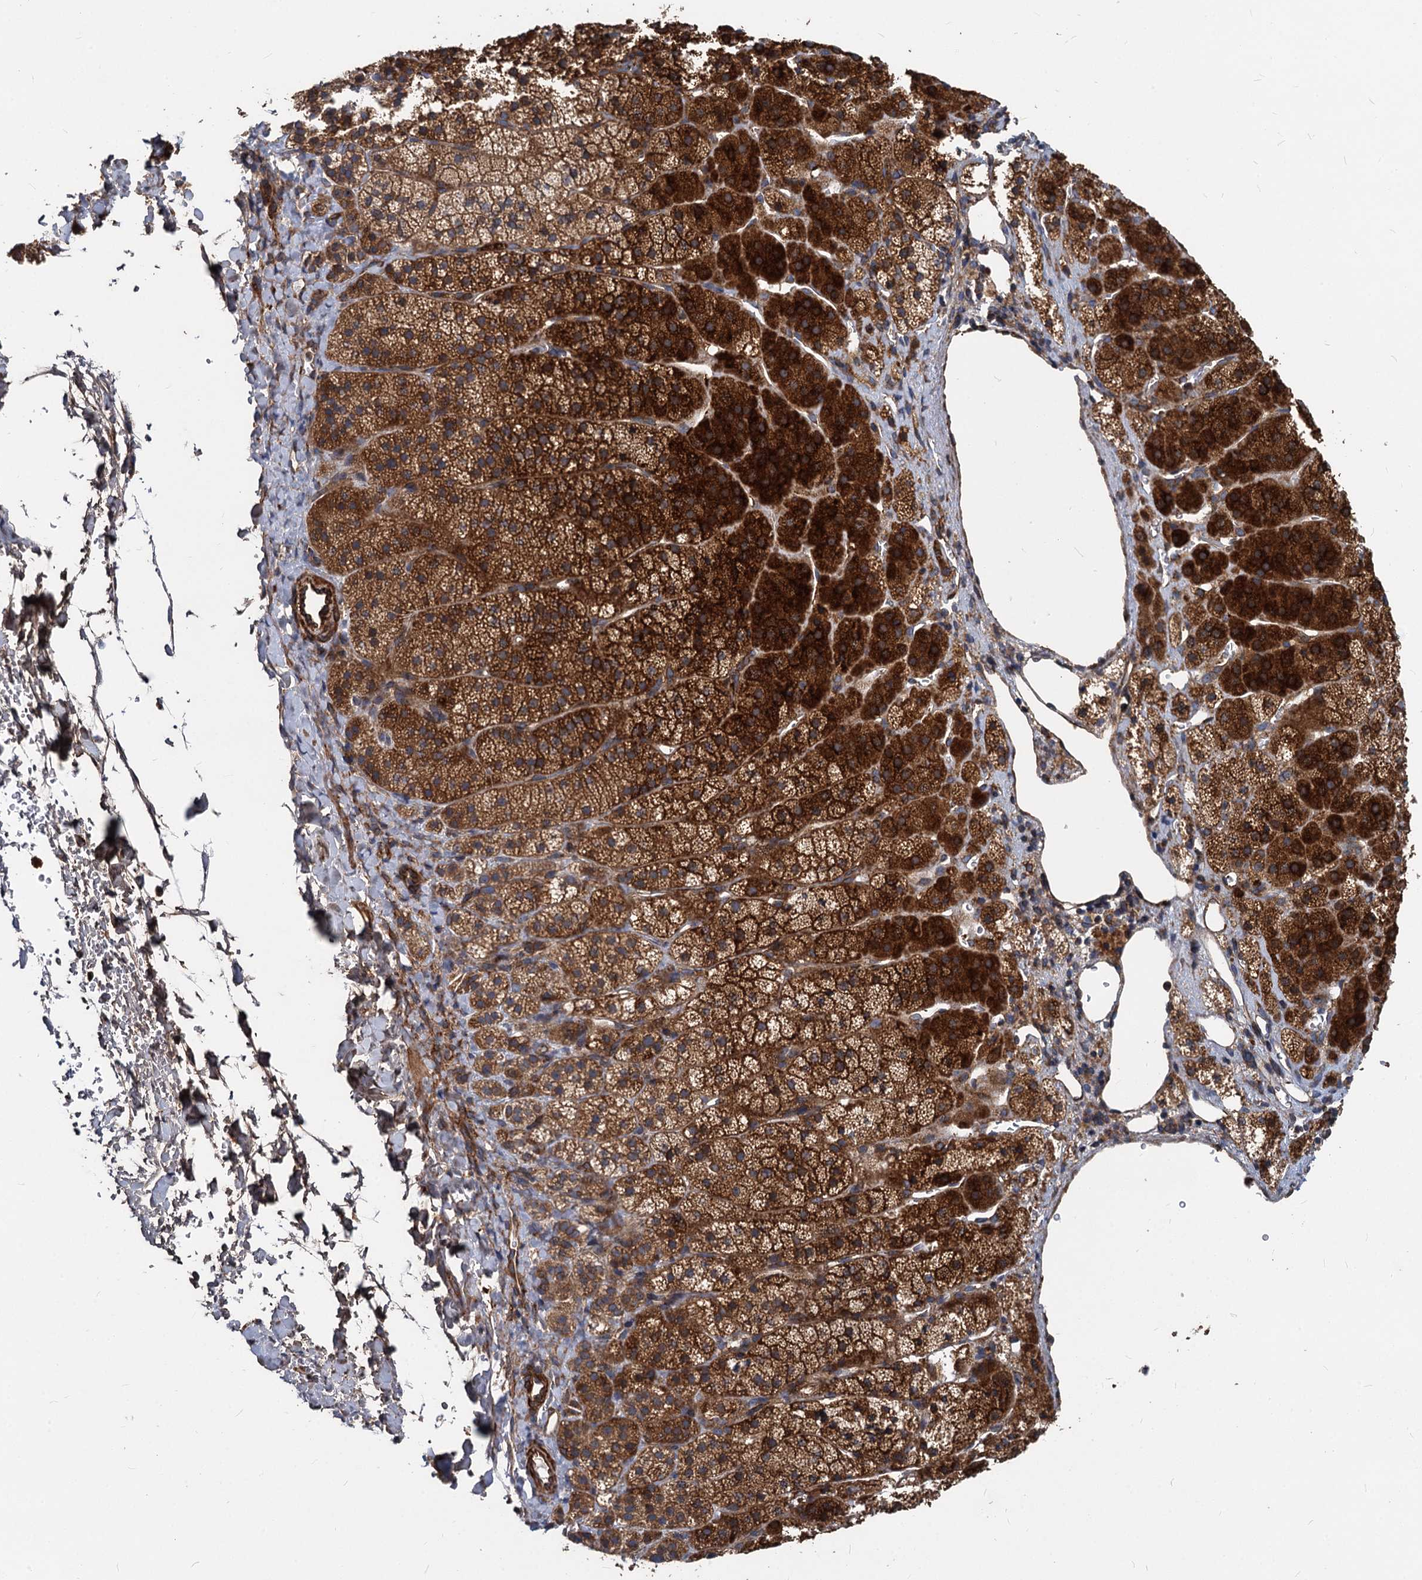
{"staining": {"intensity": "strong", "quantity": ">75%", "location": "cytoplasmic/membranous"}, "tissue": "adrenal gland", "cell_type": "Glandular cells", "image_type": "normal", "snomed": [{"axis": "morphology", "description": "Normal tissue, NOS"}, {"axis": "topography", "description": "Adrenal gland"}], "caption": "Immunohistochemistry micrograph of normal adrenal gland: adrenal gland stained using immunohistochemistry (IHC) reveals high levels of strong protein expression localized specifically in the cytoplasmic/membranous of glandular cells, appearing as a cytoplasmic/membranous brown color.", "gene": "STIM1", "patient": {"sex": "female", "age": 44}}